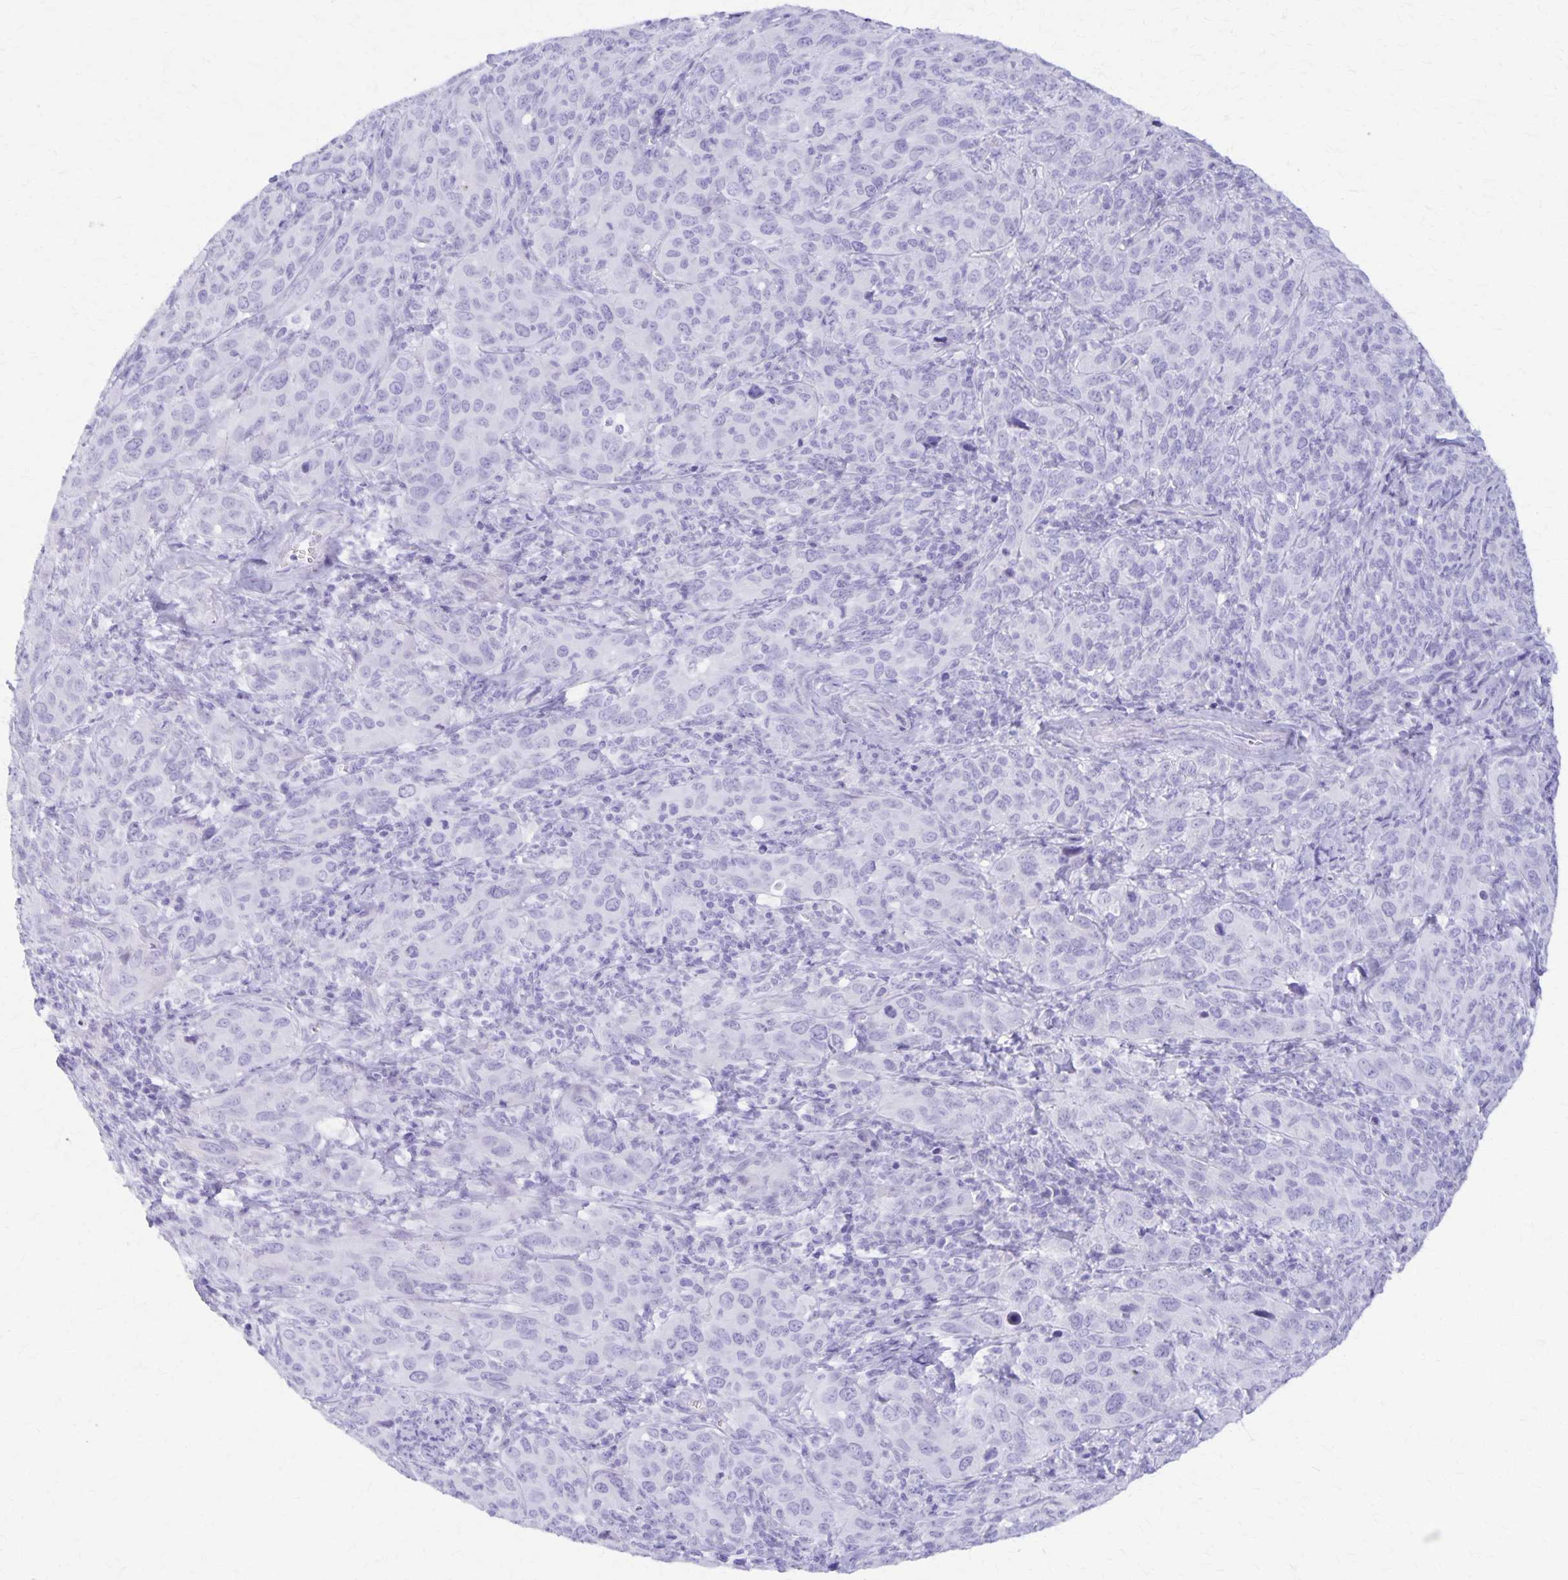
{"staining": {"intensity": "negative", "quantity": "none", "location": "none"}, "tissue": "cervical cancer", "cell_type": "Tumor cells", "image_type": "cancer", "snomed": [{"axis": "morphology", "description": "Normal tissue, NOS"}, {"axis": "morphology", "description": "Squamous cell carcinoma, NOS"}, {"axis": "topography", "description": "Cervix"}], "caption": "This is an IHC image of human cervical cancer (squamous cell carcinoma). There is no positivity in tumor cells.", "gene": "DEFA5", "patient": {"sex": "female", "age": 51}}